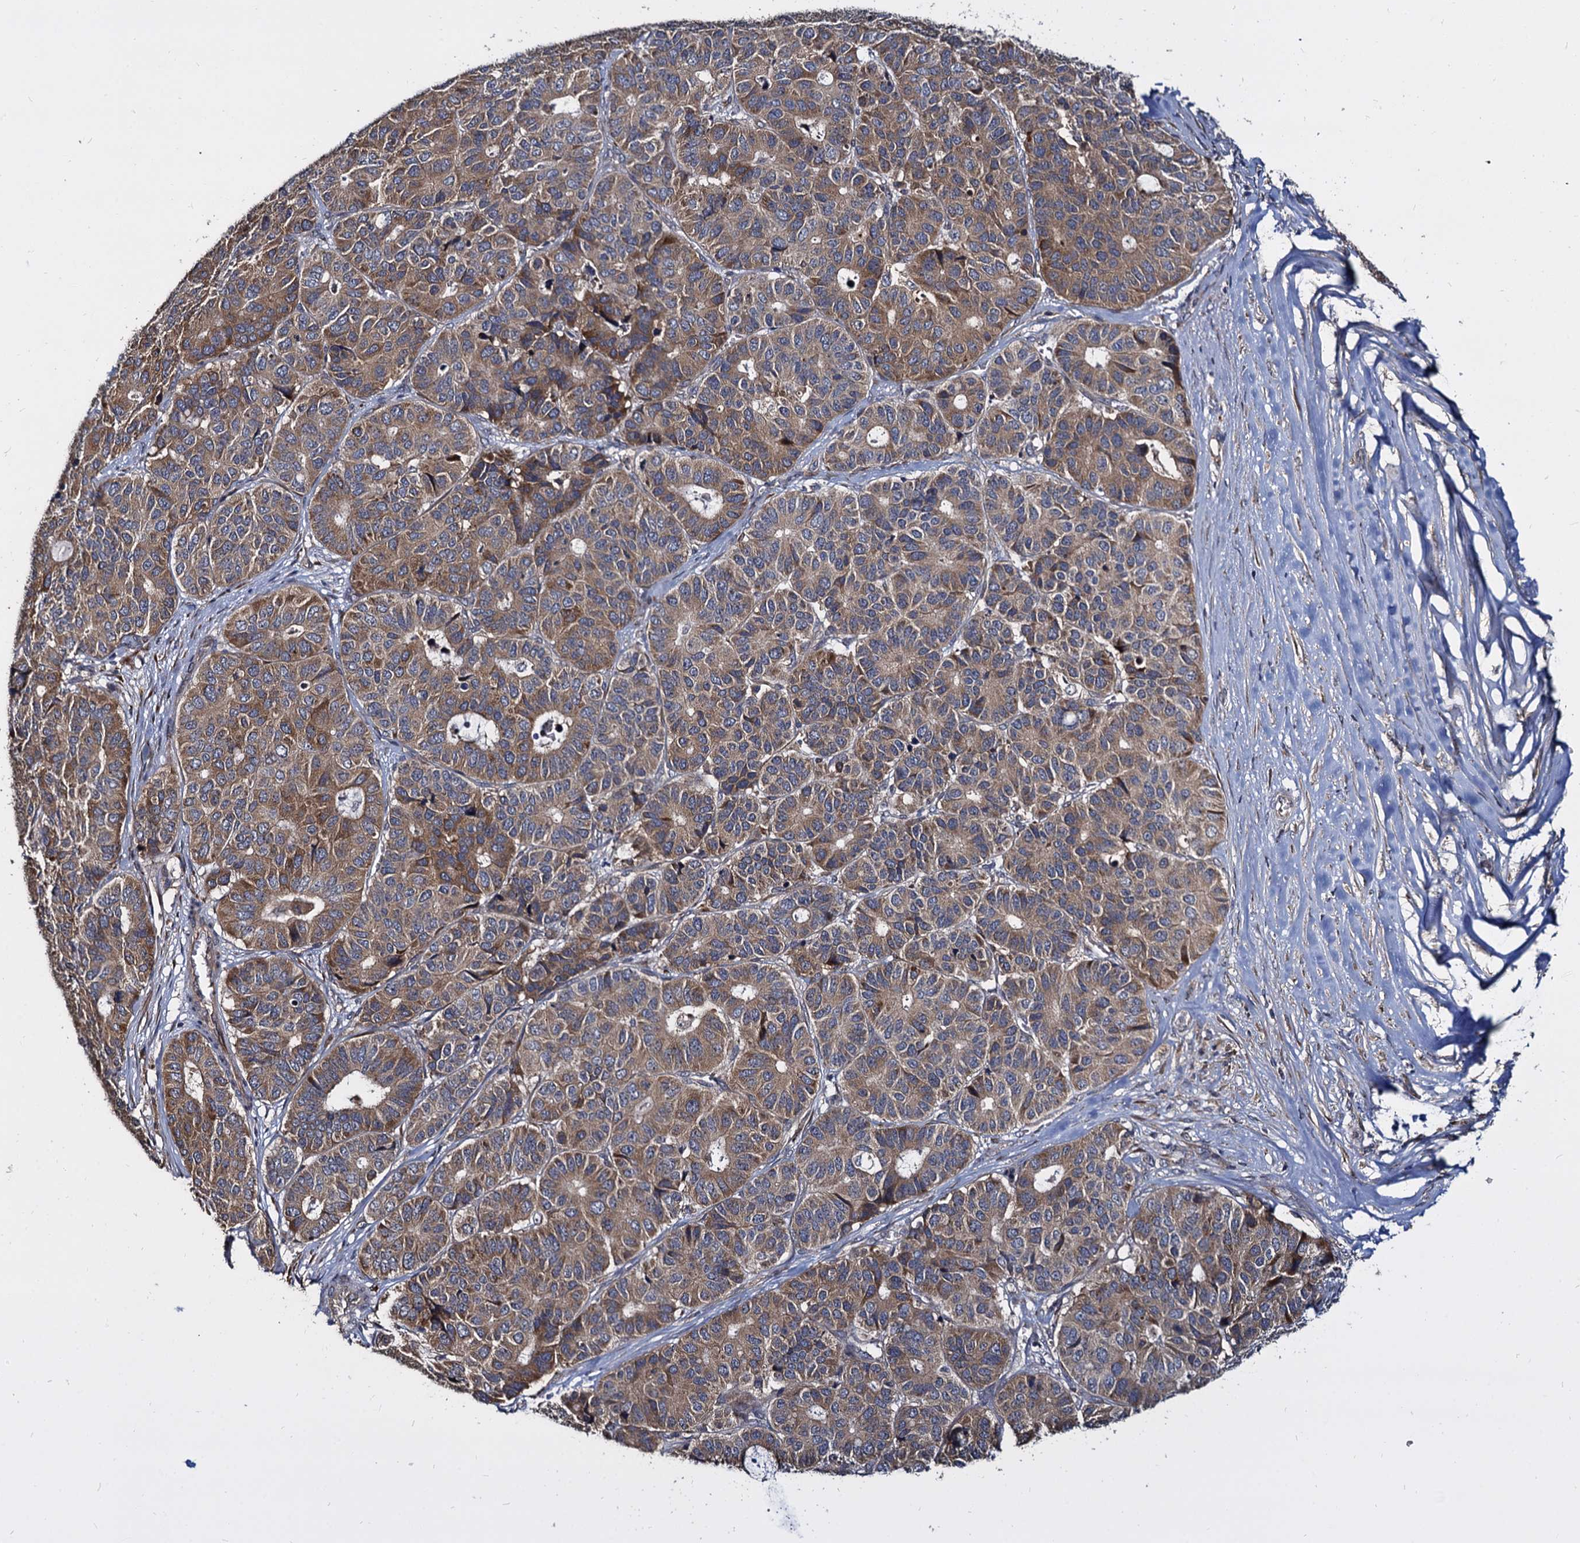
{"staining": {"intensity": "moderate", "quantity": ">75%", "location": "cytoplasmic/membranous"}, "tissue": "pancreatic cancer", "cell_type": "Tumor cells", "image_type": "cancer", "snomed": [{"axis": "morphology", "description": "Adenocarcinoma, NOS"}, {"axis": "topography", "description": "Pancreas"}], "caption": "Human pancreatic cancer (adenocarcinoma) stained for a protein (brown) shows moderate cytoplasmic/membranous positive staining in about >75% of tumor cells.", "gene": "WWC3", "patient": {"sex": "male", "age": 50}}